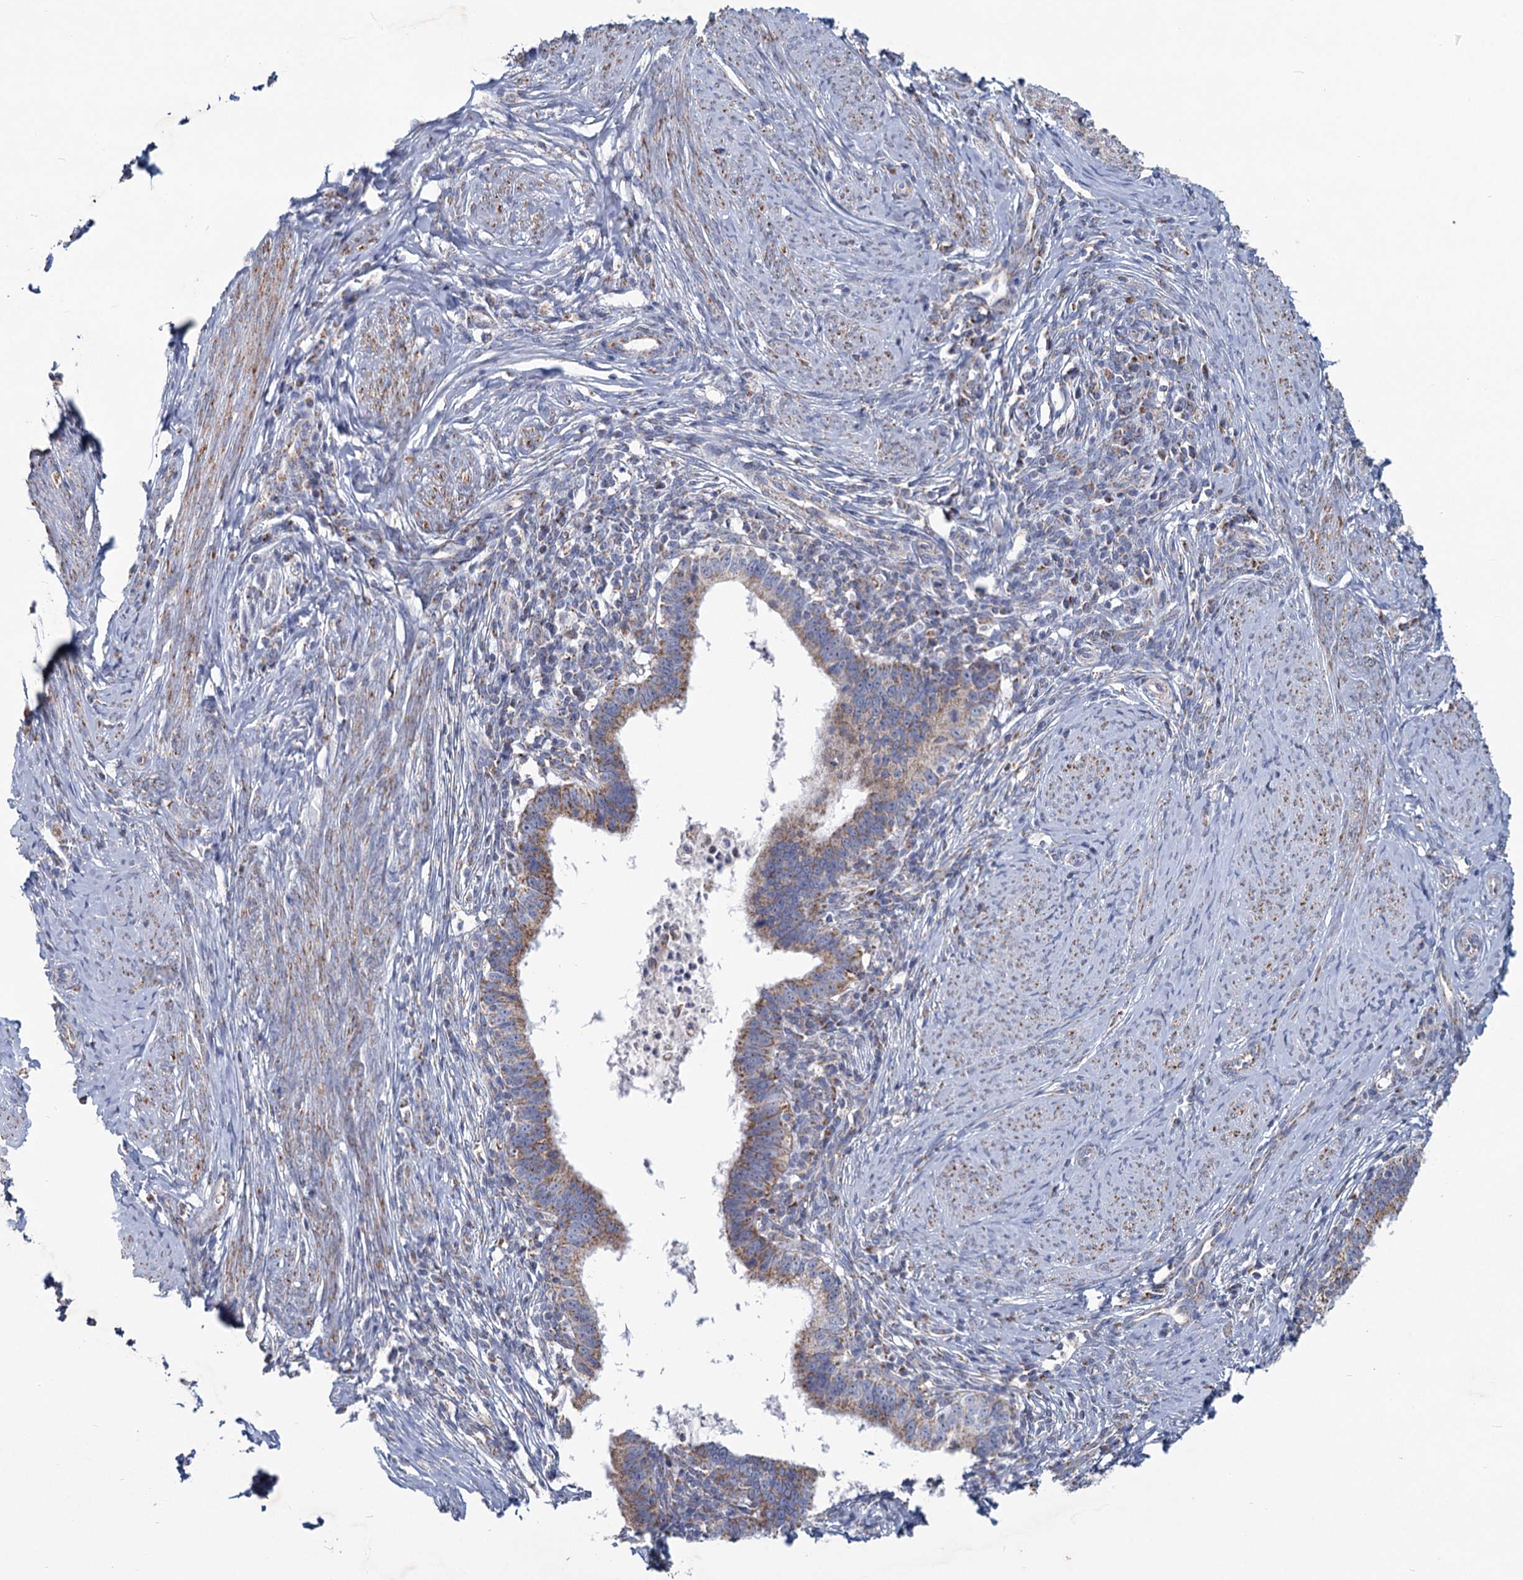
{"staining": {"intensity": "moderate", "quantity": ">75%", "location": "cytoplasmic/membranous"}, "tissue": "cervical cancer", "cell_type": "Tumor cells", "image_type": "cancer", "snomed": [{"axis": "morphology", "description": "Adenocarcinoma, NOS"}, {"axis": "topography", "description": "Cervix"}], "caption": "A medium amount of moderate cytoplasmic/membranous positivity is seen in about >75% of tumor cells in adenocarcinoma (cervical) tissue. The staining is performed using DAB (3,3'-diaminobenzidine) brown chromogen to label protein expression. The nuclei are counter-stained blue using hematoxylin.", "gene": "NDUFC2", "patient": {"sex": "female", "age": 36}}